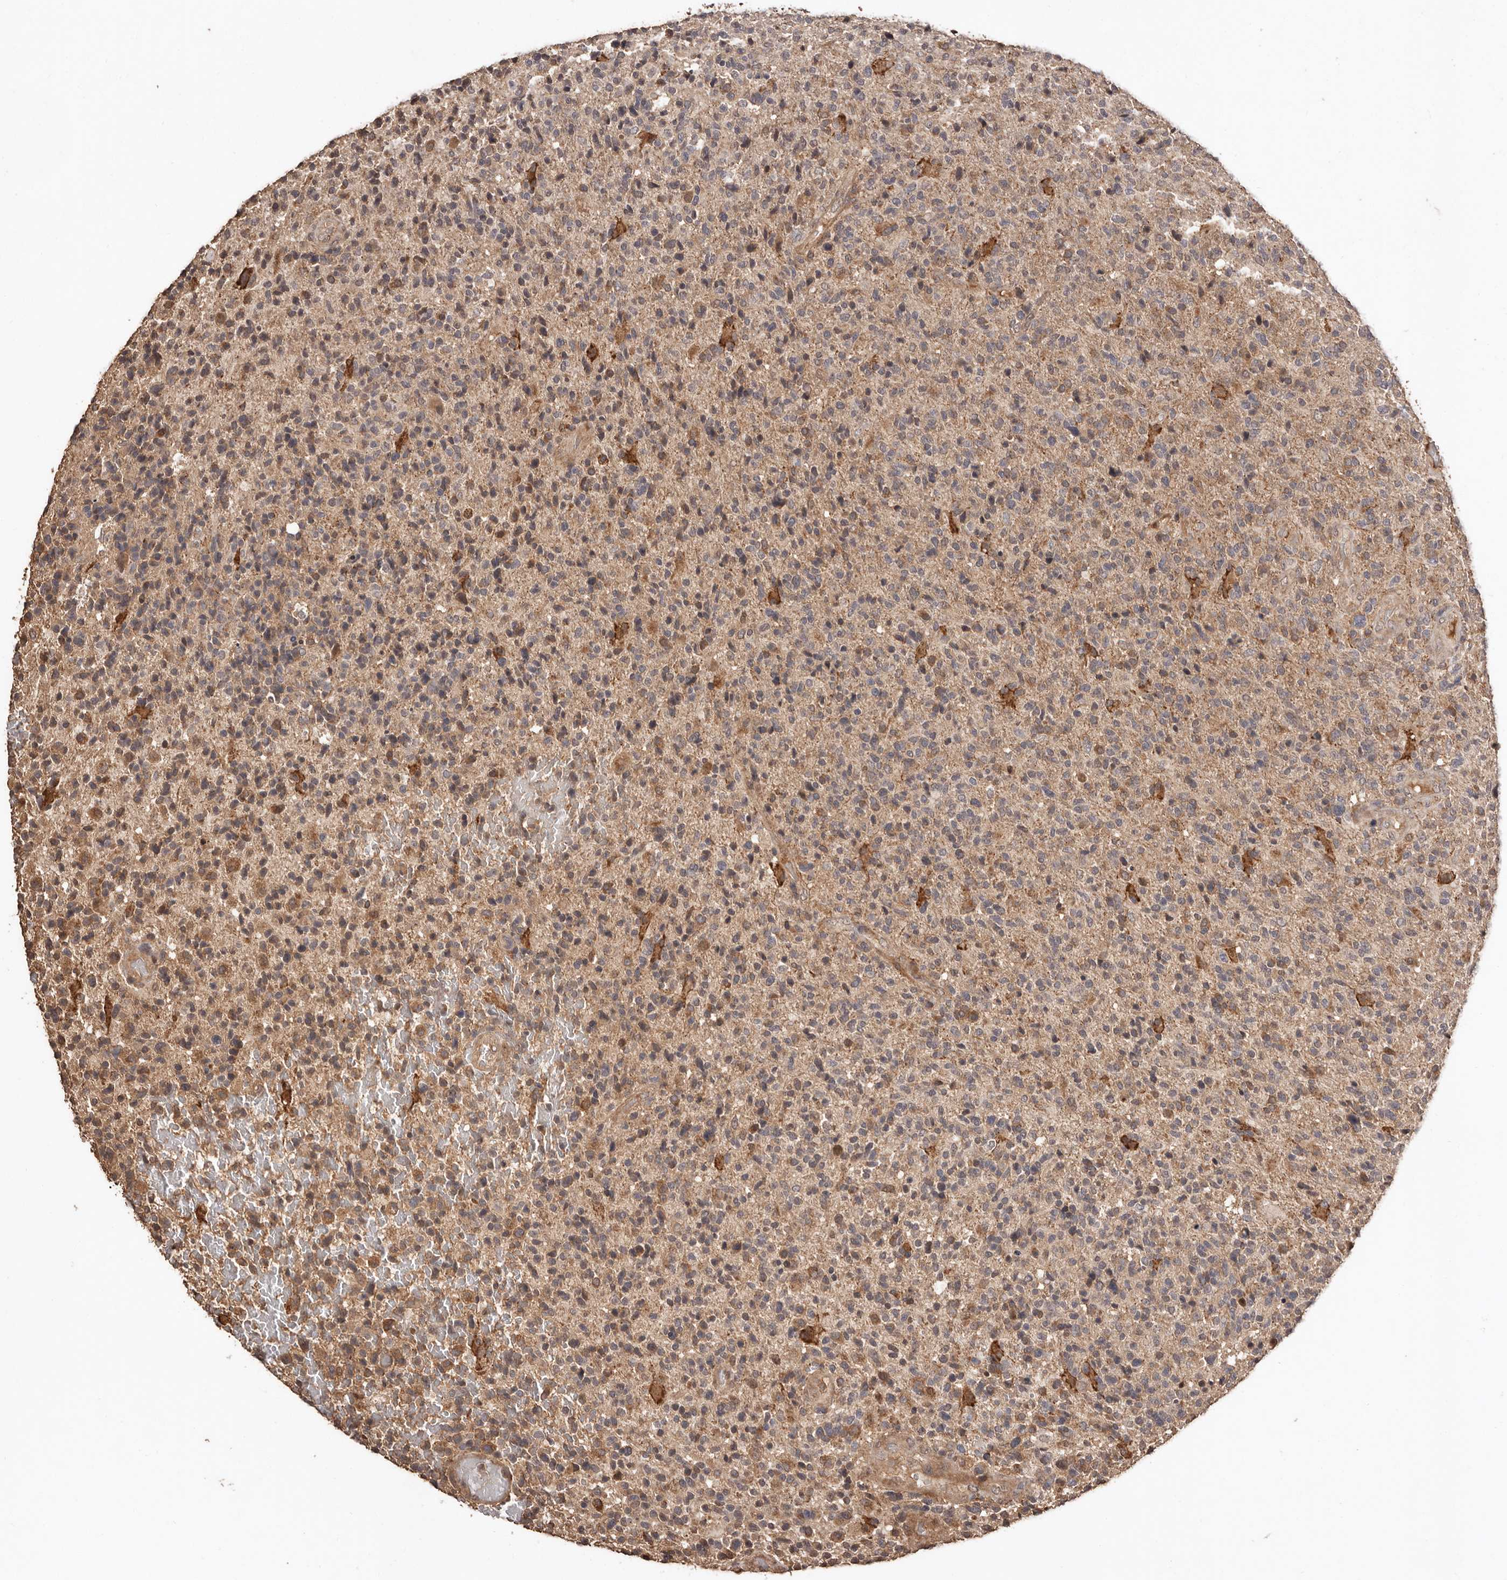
{"staining": {"intensity": "moderate", "quantity": "25%-75%", "location": "cytoplasmic/membranous"}, "tissue": "glioma", "cell_type": "Tumor cells", "image_type": "cancer", "snomed": [{"axis": "morphology", "description": "Glioma, malignant, High grade"}, {"axis": "topography", "description": "Brain"}], "caption": "Protein expression analysis of human glioma reveals moderate cytoplasmic/membranous staining in about 25%-75% of tumor cells. (DAB IHC, brown staining for protein, blue staining for nuclei).", "gene": "RWDD1", "patient": {"sex": "male", "age": 72}}